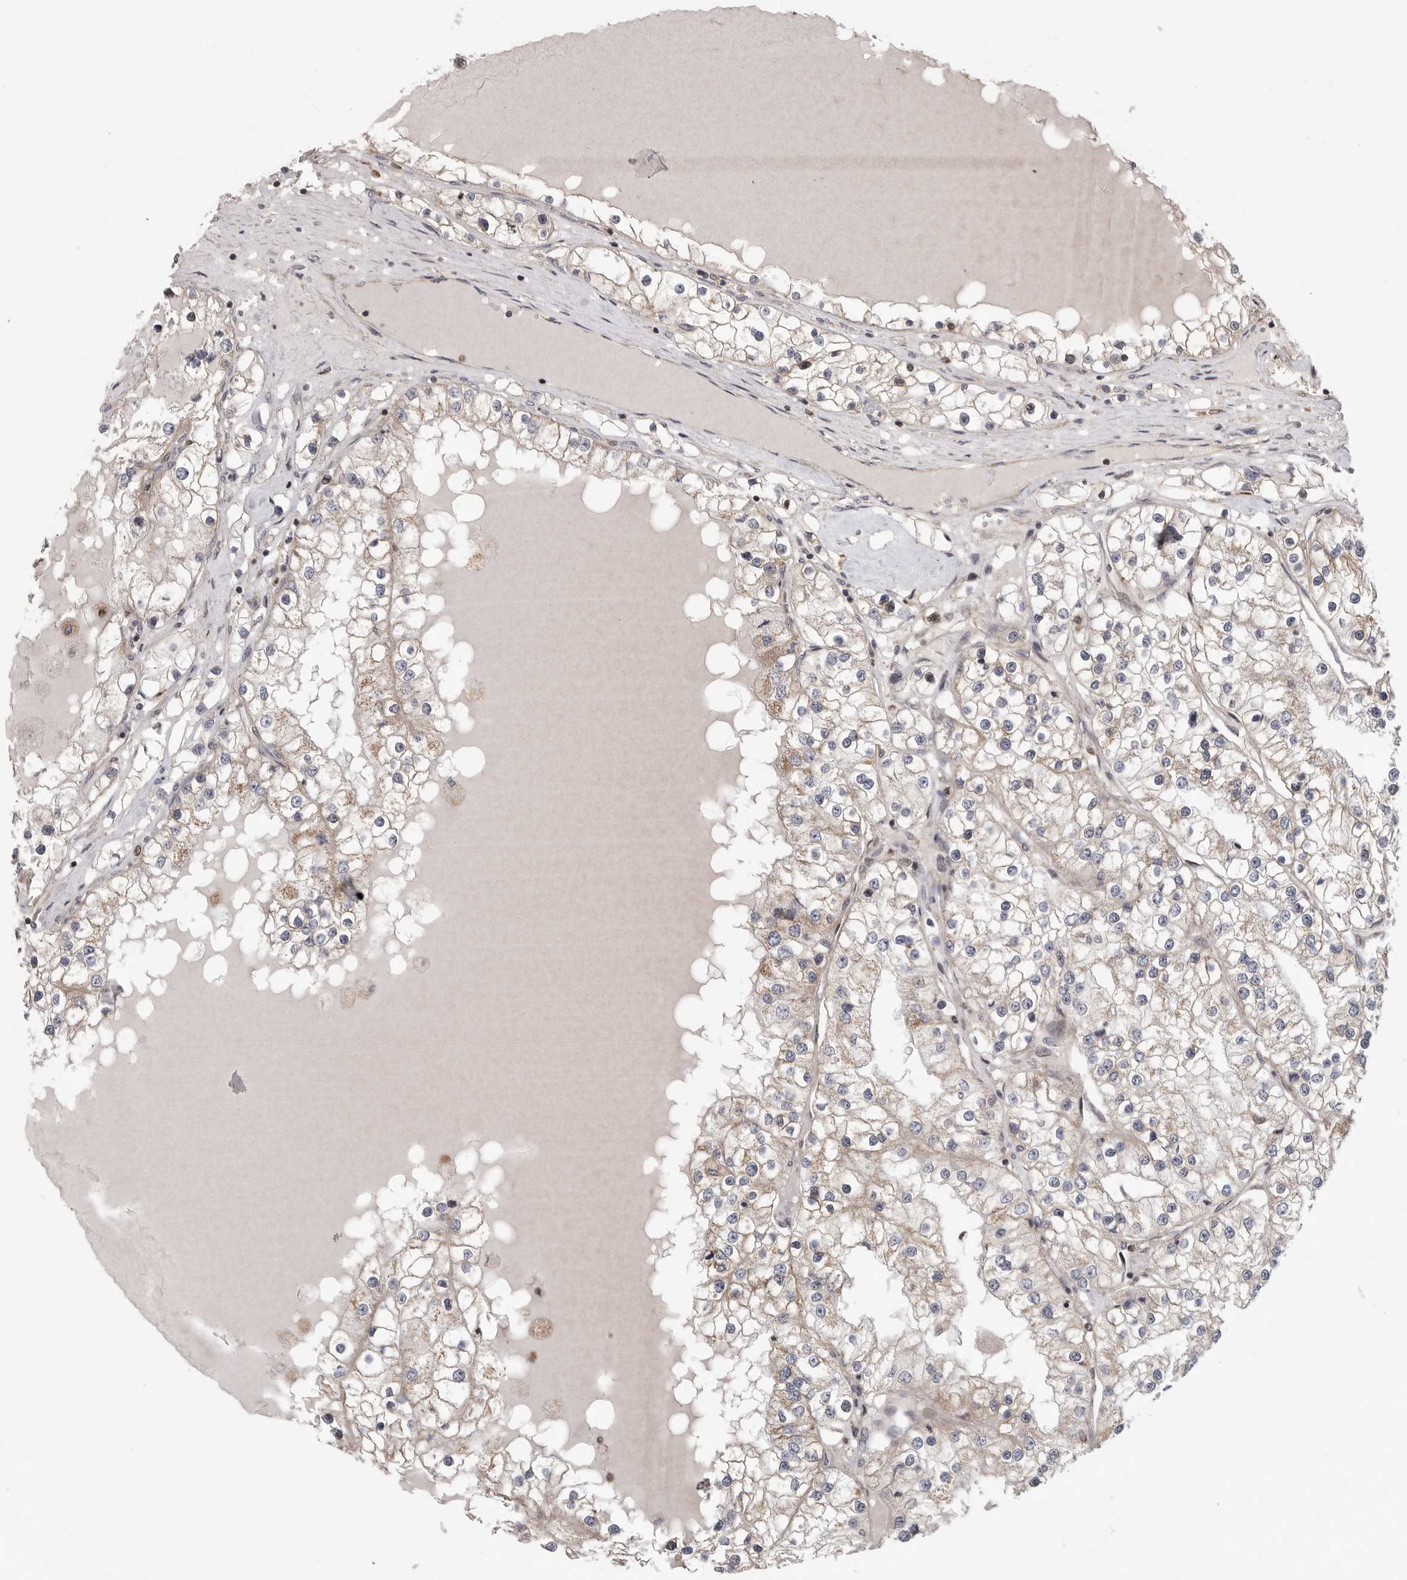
{"staining": {"intensity": "weak", "quantity": "<25%", "location": "cytoplasmic/membranous"}, "tissue": "renal cancer", "cell_type": "Tumor cells", "image_type": "cancer", "snomed": [{"axis": "morphology", "description": "Adenocarcinoma, NOS"}, {"axis": "topography", "description": "Kidney"}], "caption": "High magnification brightfield microscopy of renal adenocarcinoma stained with DAB (brown) and counterstained with hematoxylin (blue): tumor cells show no significant positivity.", "gene": "OXR1", "patient": {"sex": "male", "age": 68}}